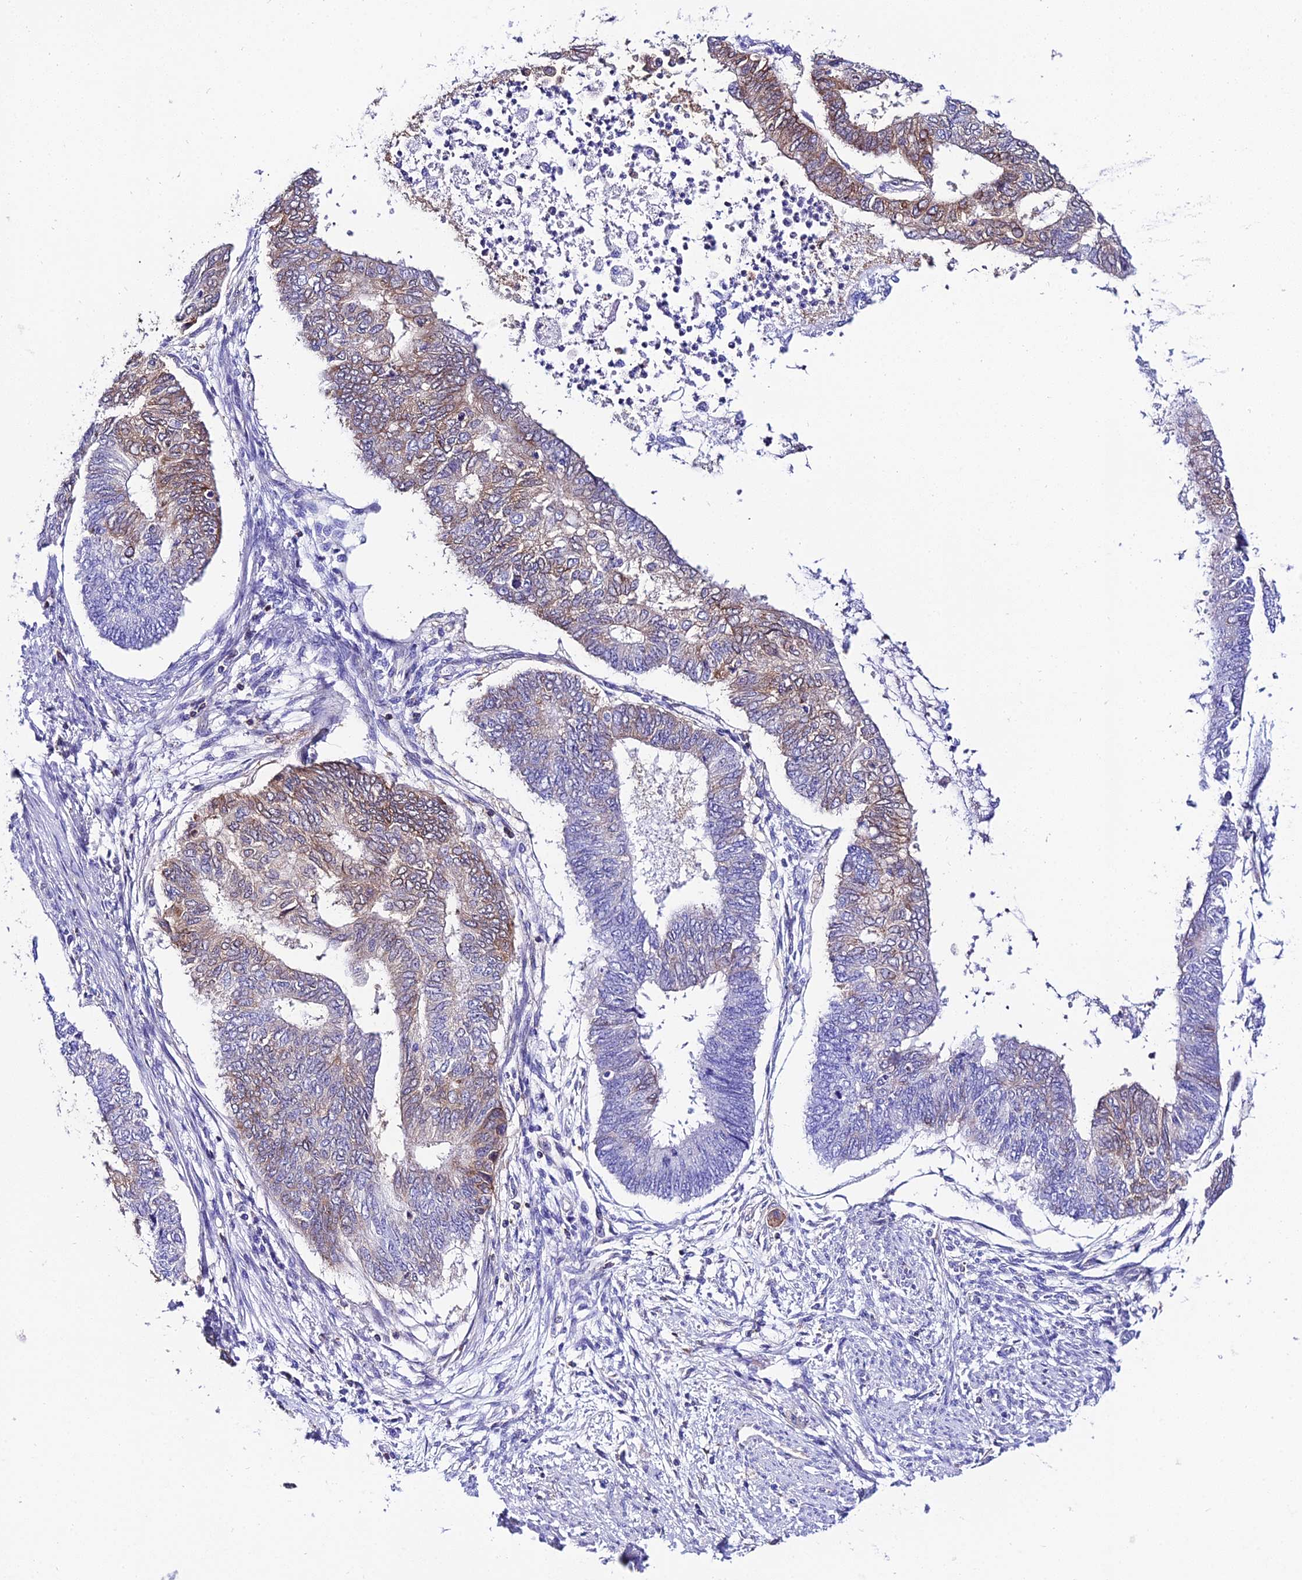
{"staining": {"intensity": "weak", "quantity": "25%-75%", "location": "cytoplasmic/membranous"}, "tissue": "endometrial cancer", "cell_type": "Tumor cells", "image_type": "cancer", "snomed": [{"axis": "morphology", "description": "Adenocarcinoma, NOS"}, {"axis": "topography", "description": "Endometrium"}], "caption": "This histopathology image demonstrates adenocarcinoma (endometrial) stained with immunohistochemistry to label a protein in brown. The cytoplasmic/membranous of tumor cells show weak positivity for the protein. Nuclei are counter-stained blue.", "gene": "S100A16", "patient": {"sex": "female", "age": 68}}